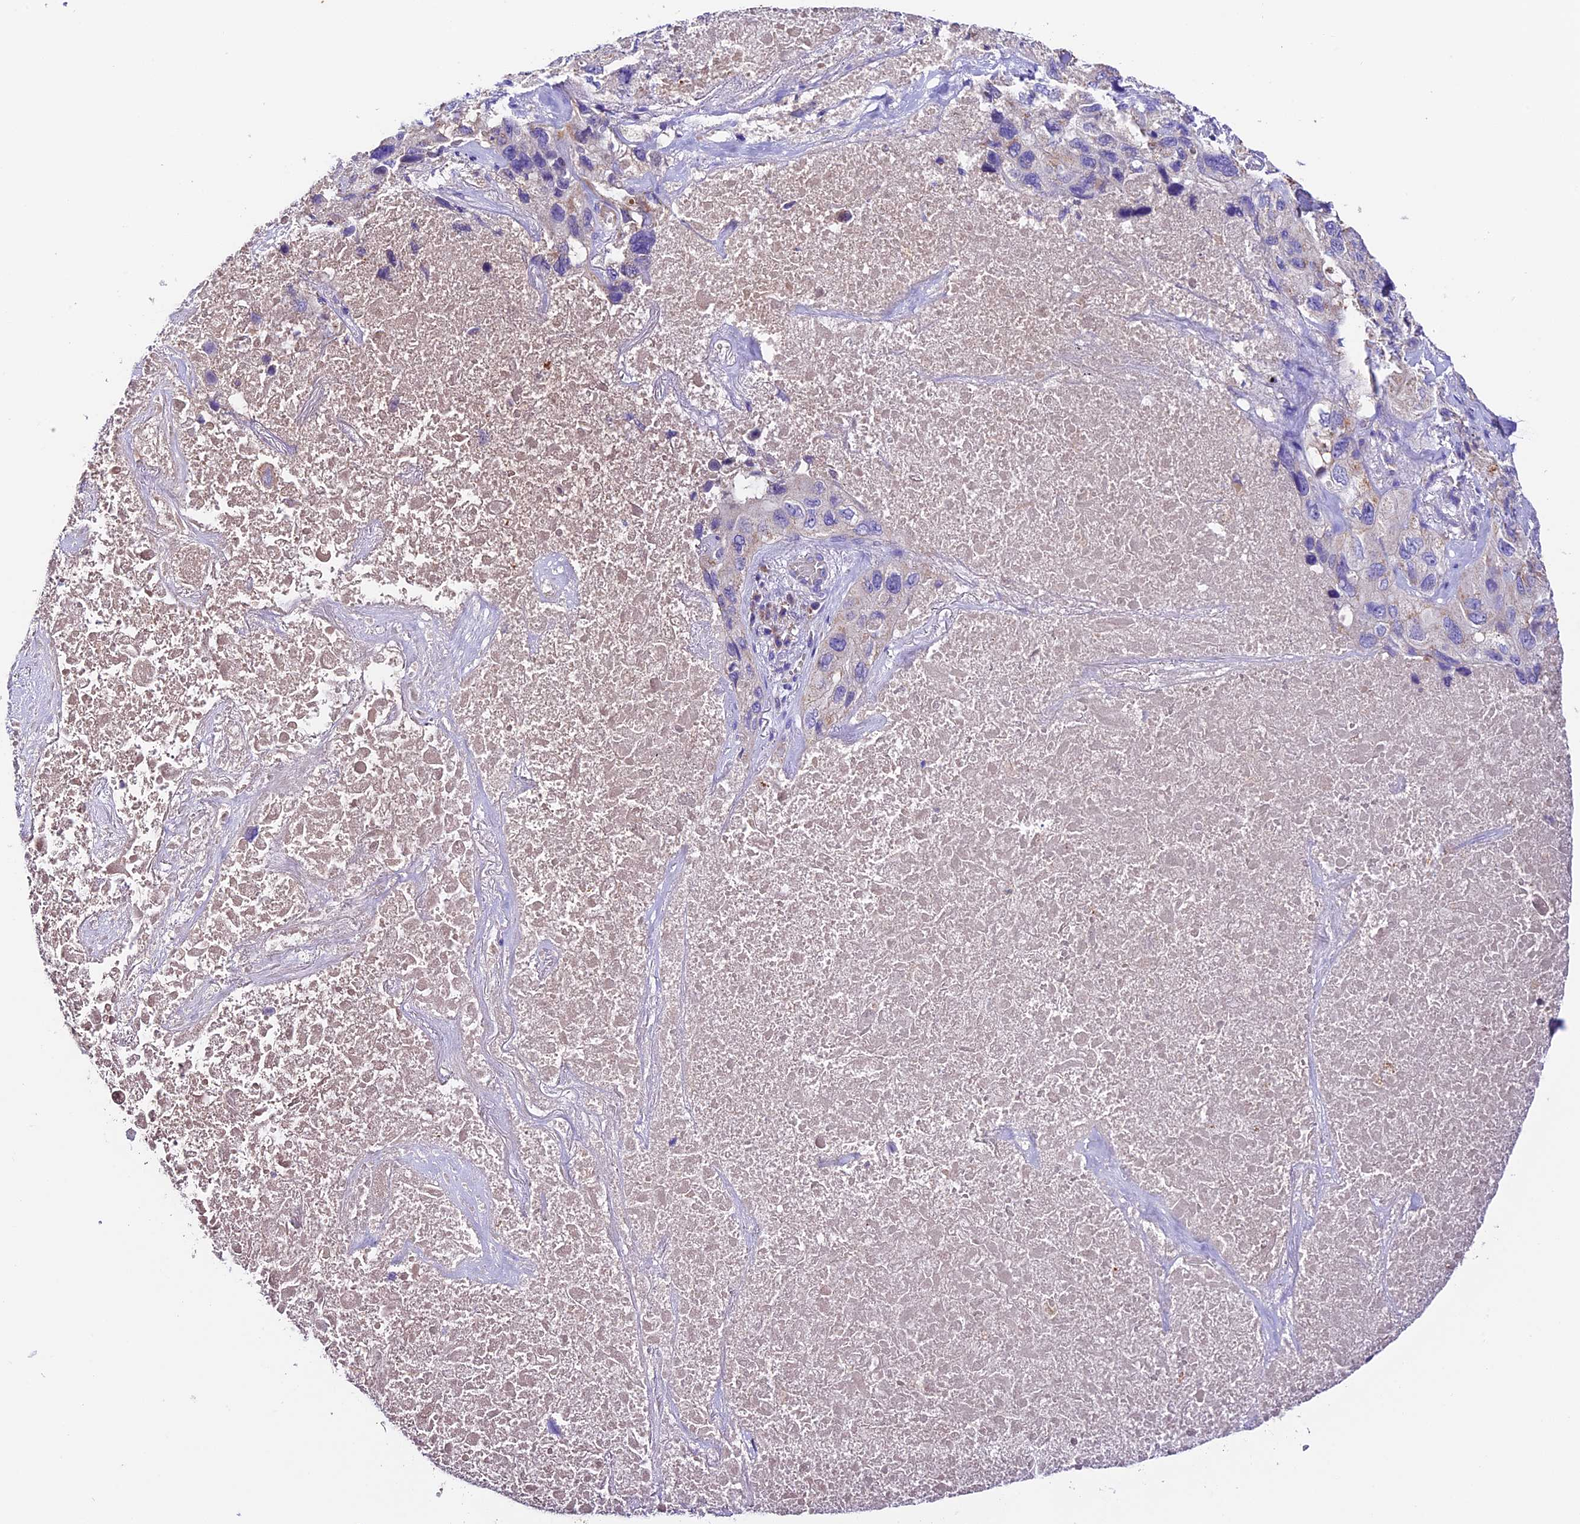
{"staining": {"intensity": "negative", "quantity": "none", "location": "none"}, "tissue": "lung cancer", "cell_type": "Tumor cells", "image_type": "cancer", "snomed": [{"axis": "morphology", "description": "Squamous cell carcinoma, NOS"}, {"axis": "topography", "description": "Lung"}], "caption": "IHC image of lung cancer stained for a protein (brown), which exhibits no staining in tumor cells.", "gene": "SIX5", "patient": {"sex": "female", "age": 73}}